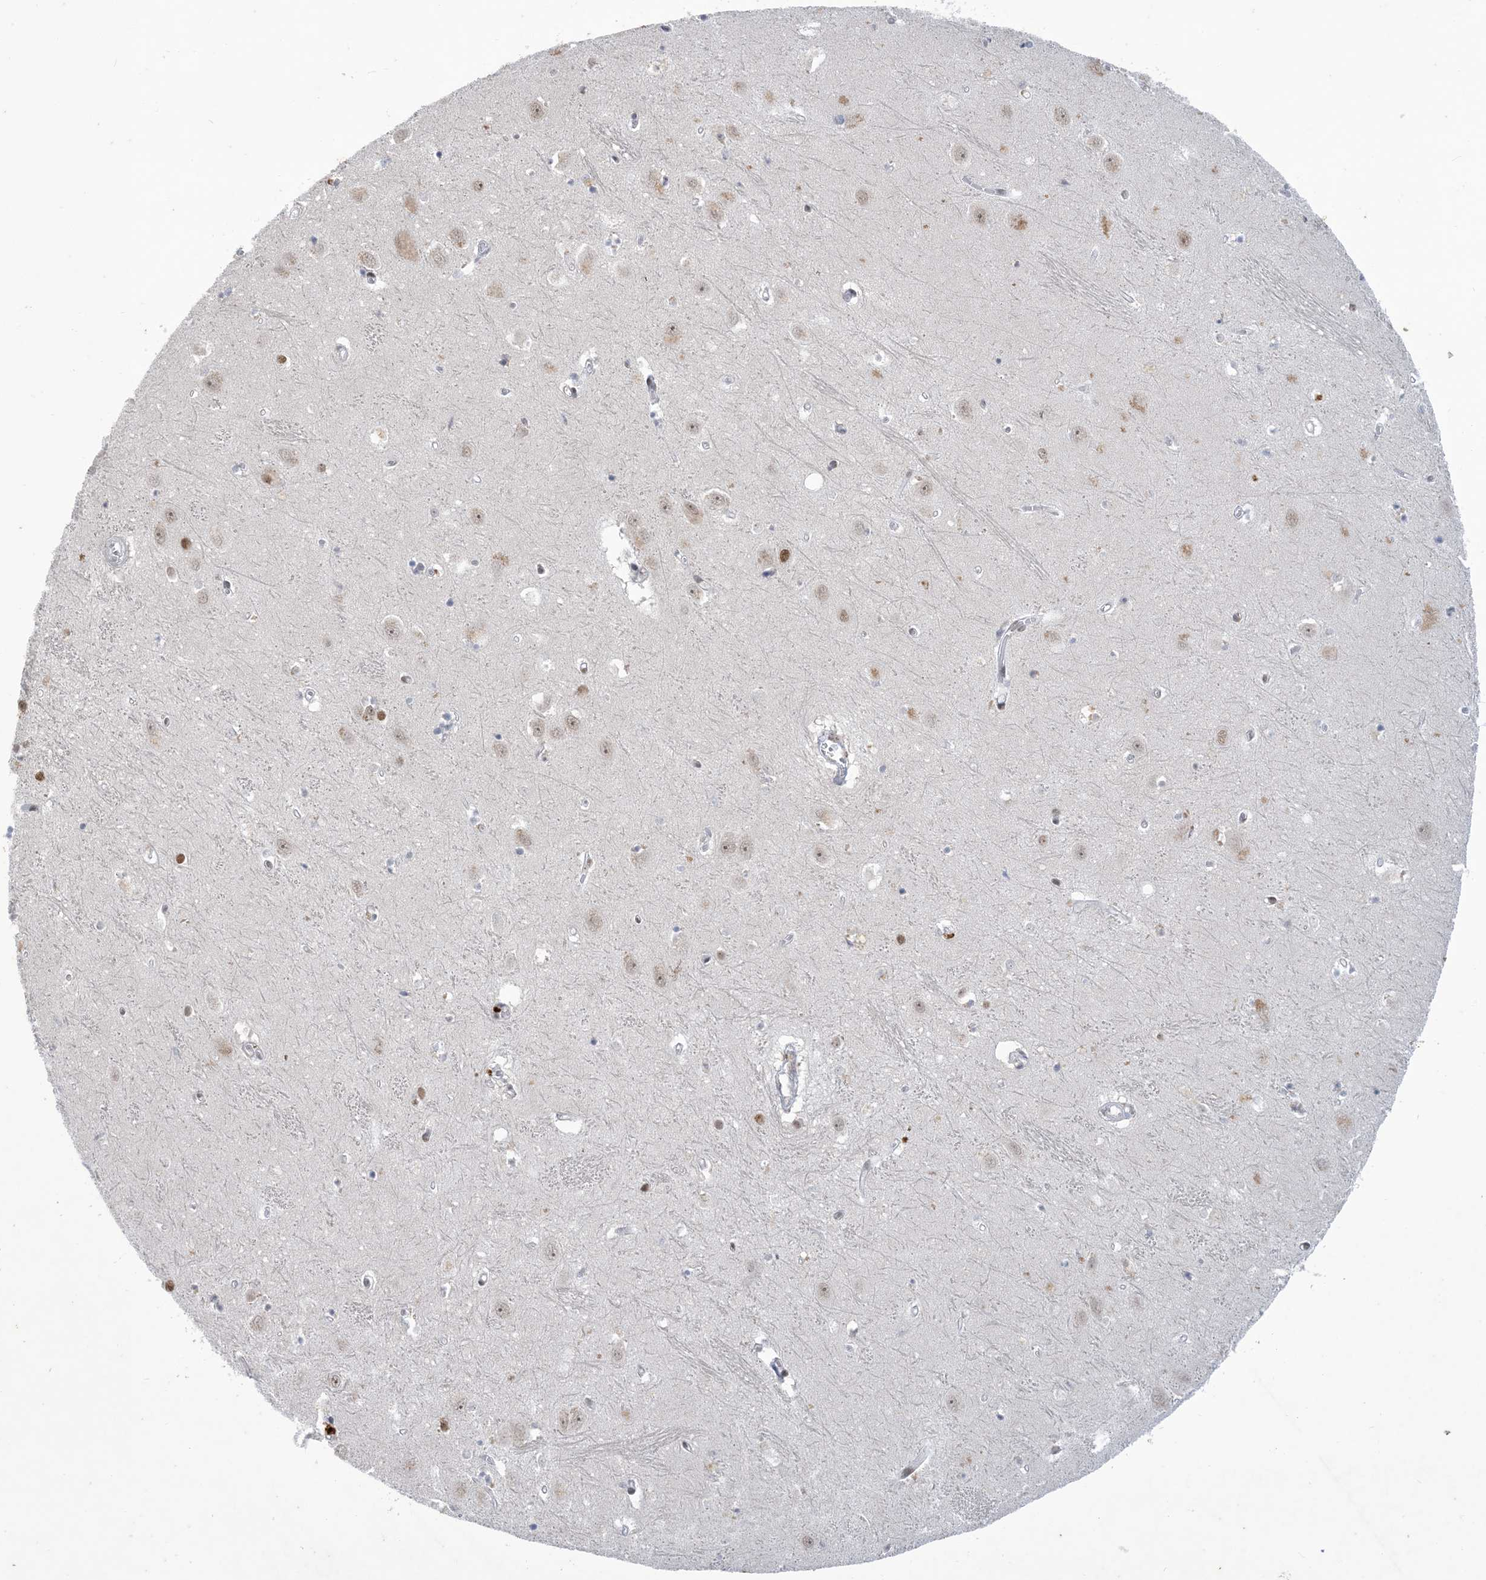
{"staining": {"intensity": "moderate", "quantity": "<25%", "location": "nuclear"}, "tissue": "hippocampus", "cell_type": "Glial cells", "image_type": "normal", "snomed": [{"axis": "morphology", "description": "Normal tissue, NOS"}, {"axis": "topography", "description": "Hippocampus"}], "caption": "Immunohistochemistry histopathology image of unremarkable hippocampus stained for a protein (brown), which shows low levels of moderate nuclear expression in approximately <25% of glial cells.", "gene": "ZNF674", "patient": {"sex": "female", "age": 64}}